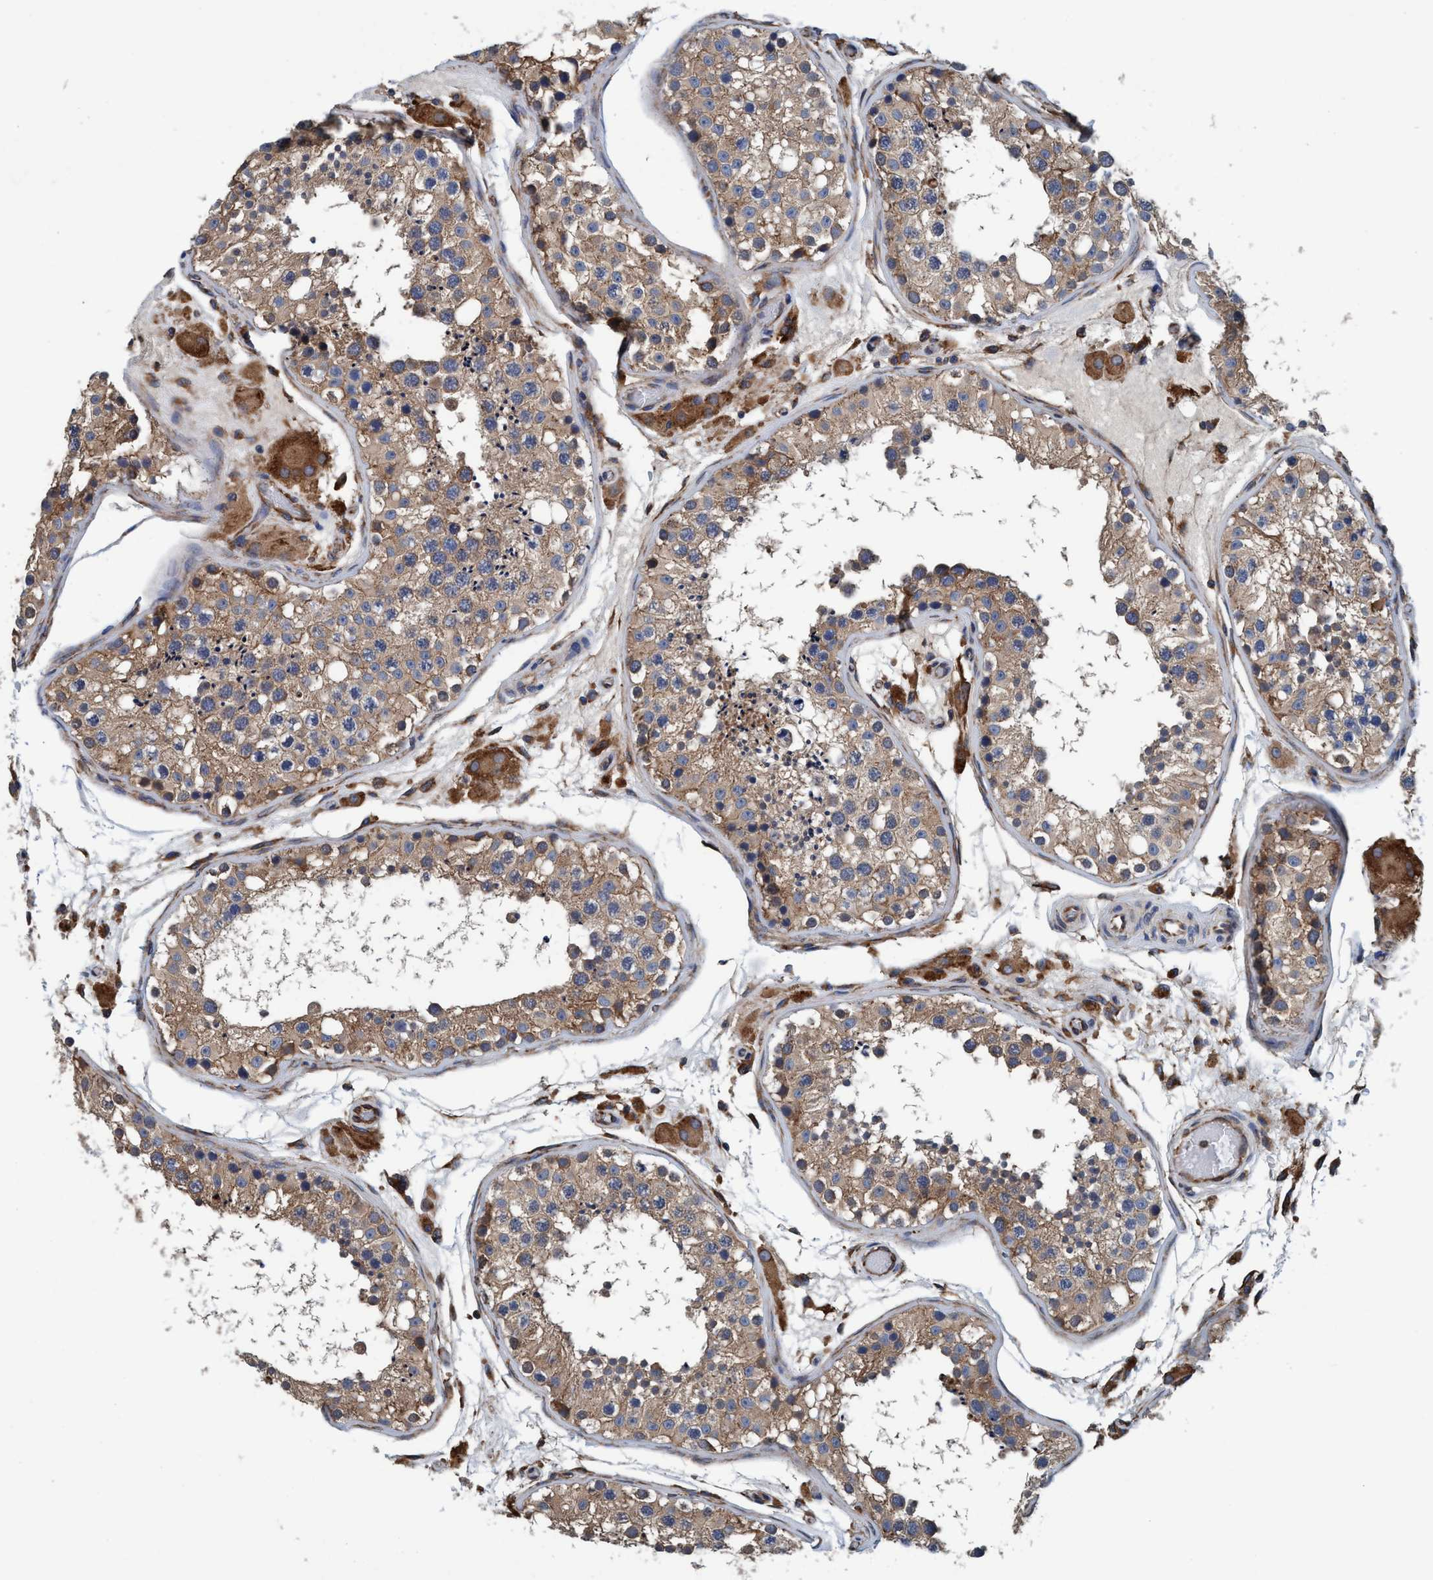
{"staining": {"intensity": "weak", "quantity": ">75%", "location": "cytoplasmic/membranous"}, "tissue": "testis", "cell_type": "Cells in seminiferous ducts", "image_type": "normal", "snomed": [{"axis": "morphology", "description": "Normal tissue, NOS"}, {"axis": "topography", "description": "Testis"}, {"axis": "topography", "description": "Epididymis"}], "caption": "The immunohistochemical stain shows weak cytoplasmic/membranous staining in cells in seminiferous ducts of unremarkable testis. Immunohistochemistry (ihc) stains the protein in brown and the nuclei are stained blue.", "gene": "ENDOG", "patient": {"sex": "male", "age": 26}}